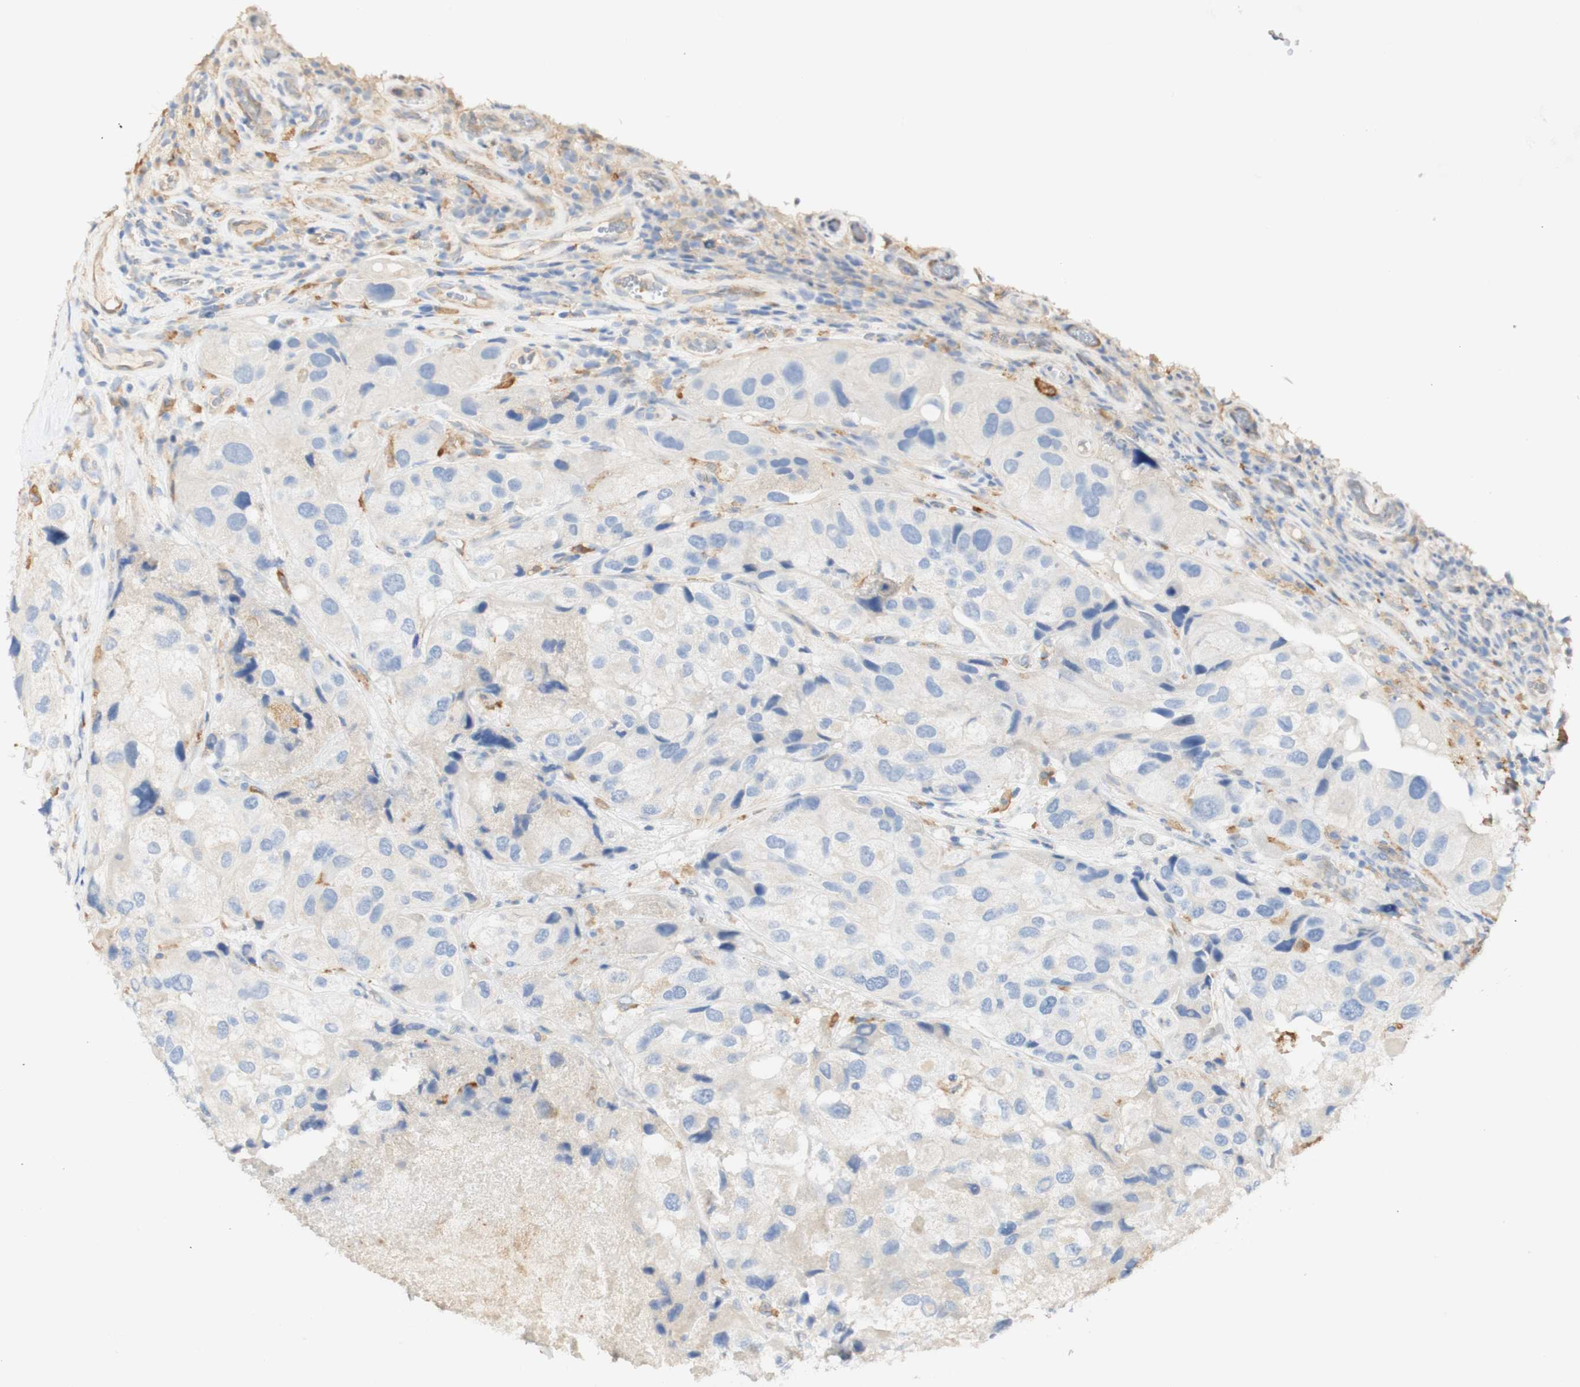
{"staining": {"intensity": "weak", "quantity": "<25%", "location": "cytoplasmic/membranous"}, "tissue": "urothelial cancer", "cell_type": "Tumor cells", "image_type": "cancer", "snomed": [{"axis": "morphology", "description": "Urothelial carcinoma, High grade"}, {"axis": "topography", "description": "Urinary bladder"}], "caption": "The IHC histopathology image has no significant expression in tumor cells of urothelial cancer tissue.", "gene": "FCGRT", "patient": {"sex": "female", "age": 64}}